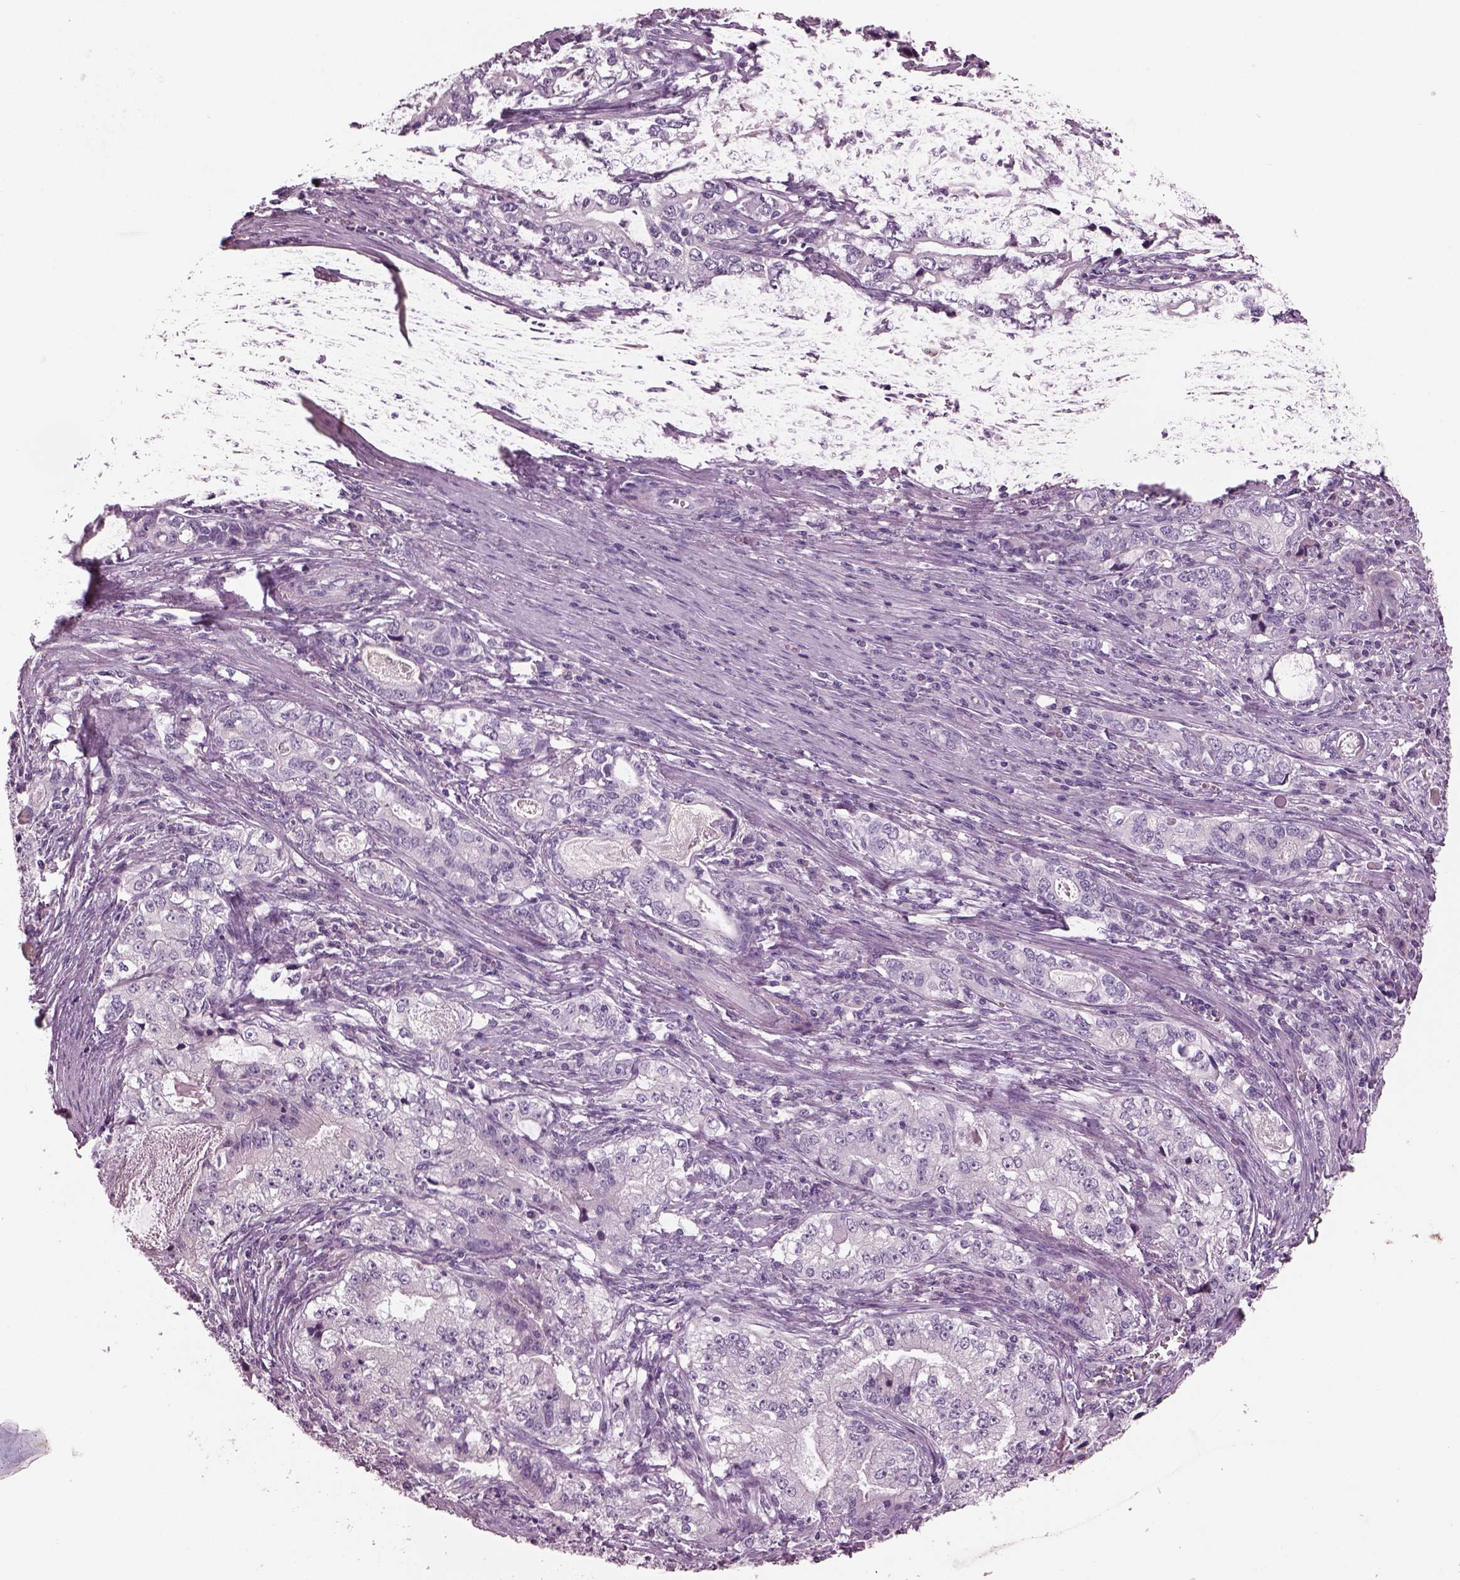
{"staining": {"intensity": "negative", "quantity": "none", "location": "none"}, "tissue": "stomach cancer", "cell_type": "Tumor cells", "image_type": "cancer", "snomed": [{"axis": "morphology", "description": "Adenocarcinoma, NOS"}, {"axis": "topography", "description": "Stomach, lower"}], "caption": "The image demonstrates no staining of tumor cells in adenocarcinoma (stomach).", "gene": "CYLC1", "patient": {"sex": "female", "age": 72}}